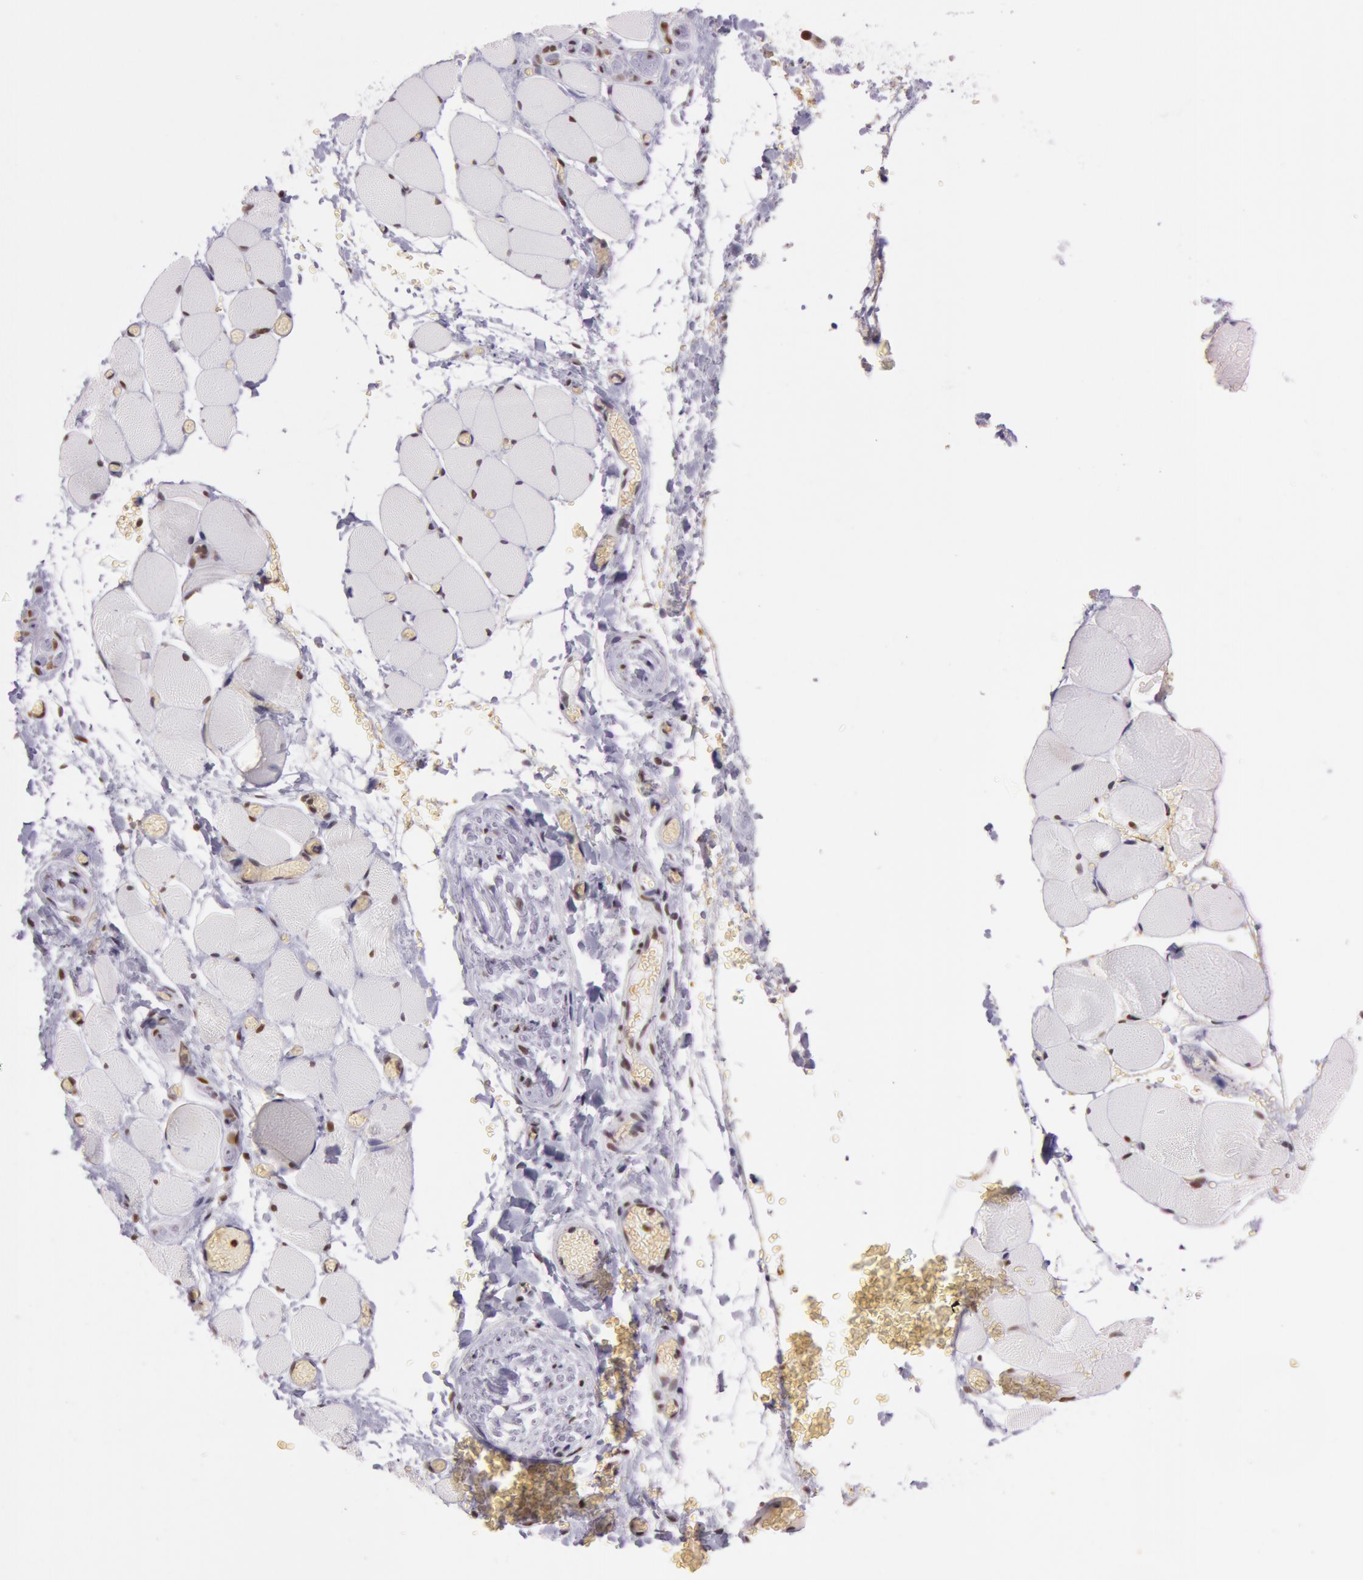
{"staining": {"intensity": "negative", "quantity": "none", "location": "none"}, "tissue": "skeletal muscle", "cell_type": "Myocytes", "image_type": "normal", "snomed": [{"axis": "morphology", "description": "Normal tissue, NOS"}, {"axis": "topography", "description": "Skeletal muscle"}, {"axis": "topography", "description": "Soft tissue"}], "caption": "This is a image of immunohistochemistry (IHC) staining of benign skeletal muscle, which shows no expression in myocytes.", "gene": "NBN", "patient": {"sex": "female", "age": 58}}